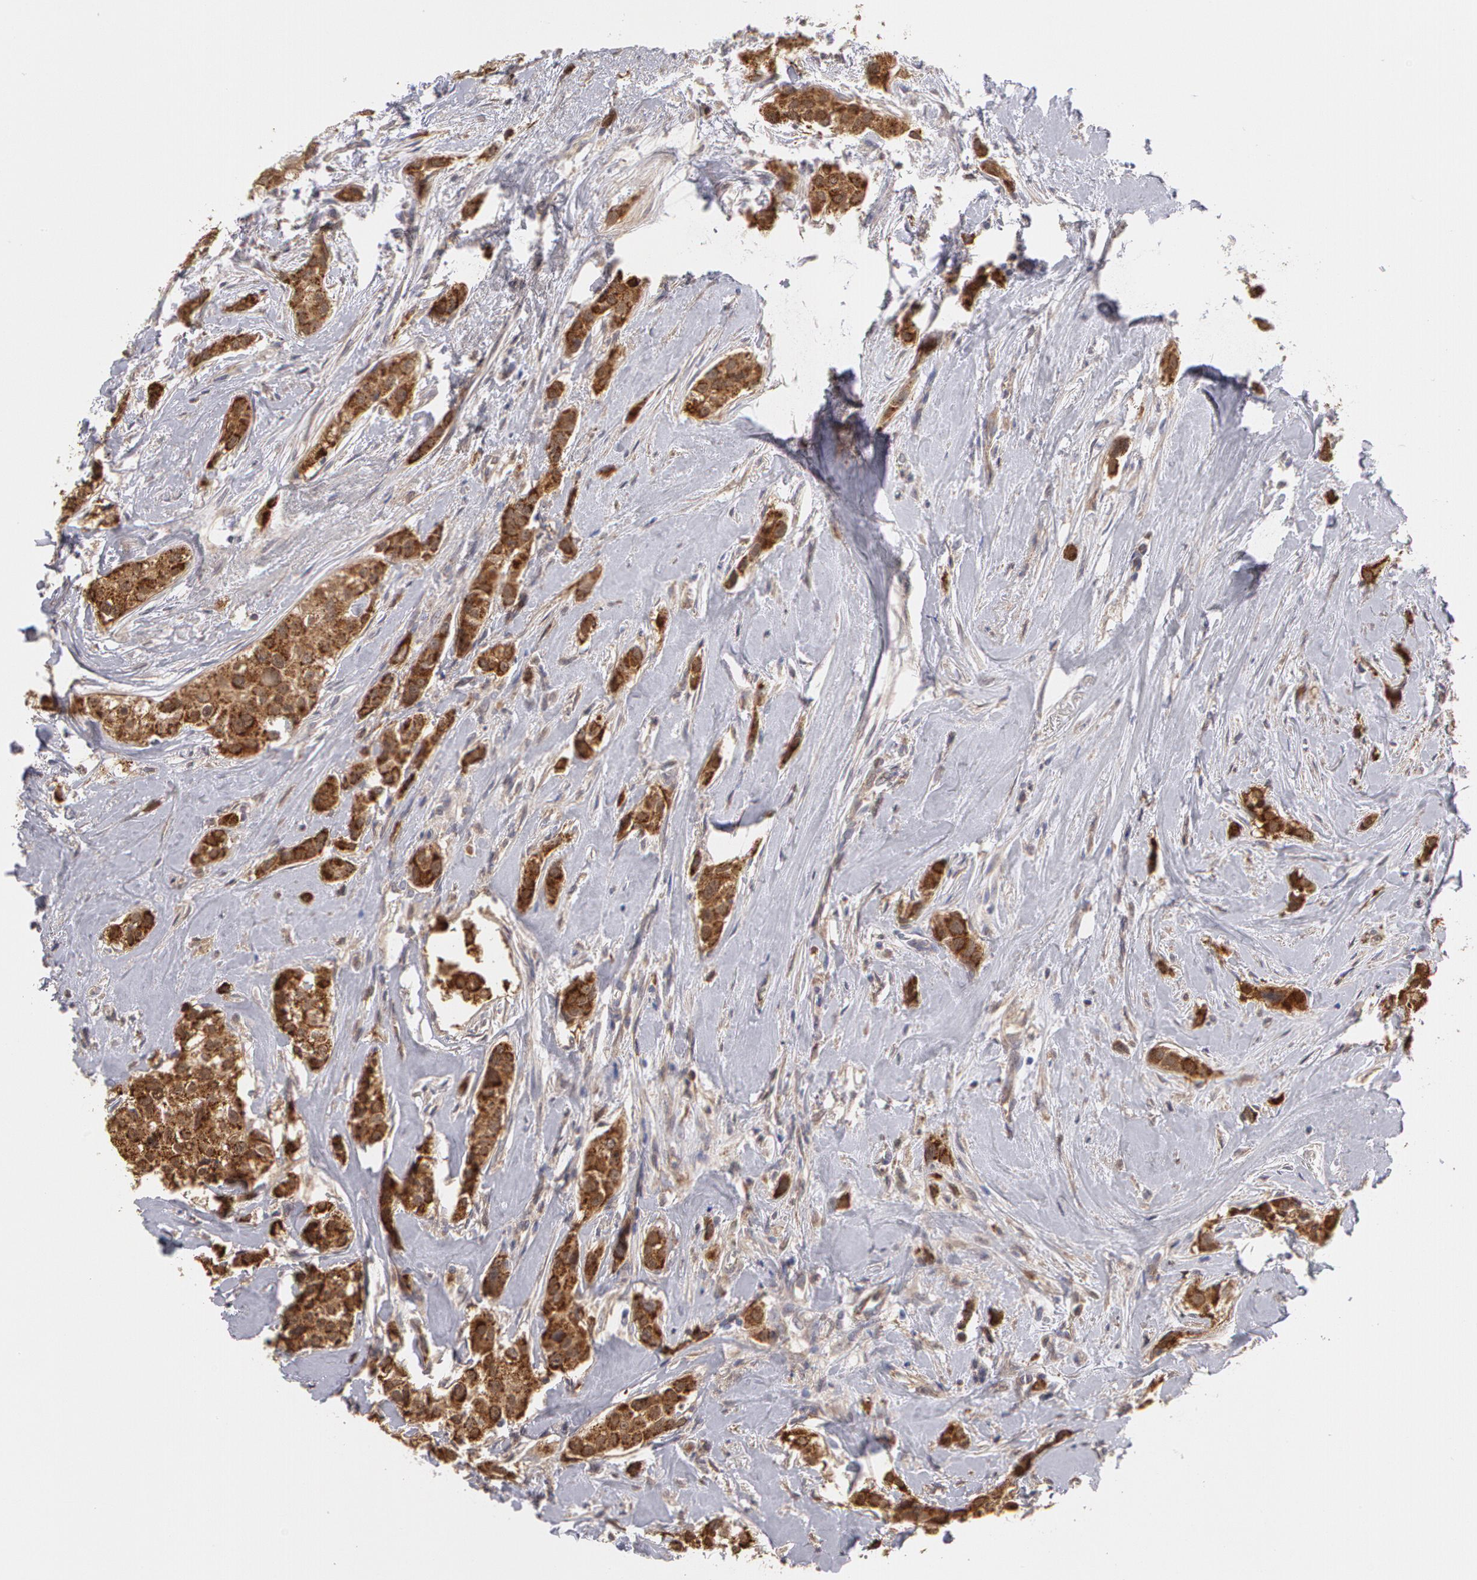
{"staining": {"intensity": "strong", "quantity": ">75%", "location": "cytoplasmic/membranous"}, "tissue": "breast cancer", "cell_type": "Tumor cells", "image_type": "cancer", "snomed": [{"axis": "morphology", "description": "Duct carcinoma"}, {"axis": "topography", "description": "Breast"}], "caption": "Protein expression by immunohistochemistry reveals strong cytoplasmic/membranous staining in about >75% of tumor cells in infiltrating ductal carcinoma (breast). (DAB IHC with brightfield microscopy, high magnification).", "gene": "MPST", "patient": {"sex": "female", "age": 45}}